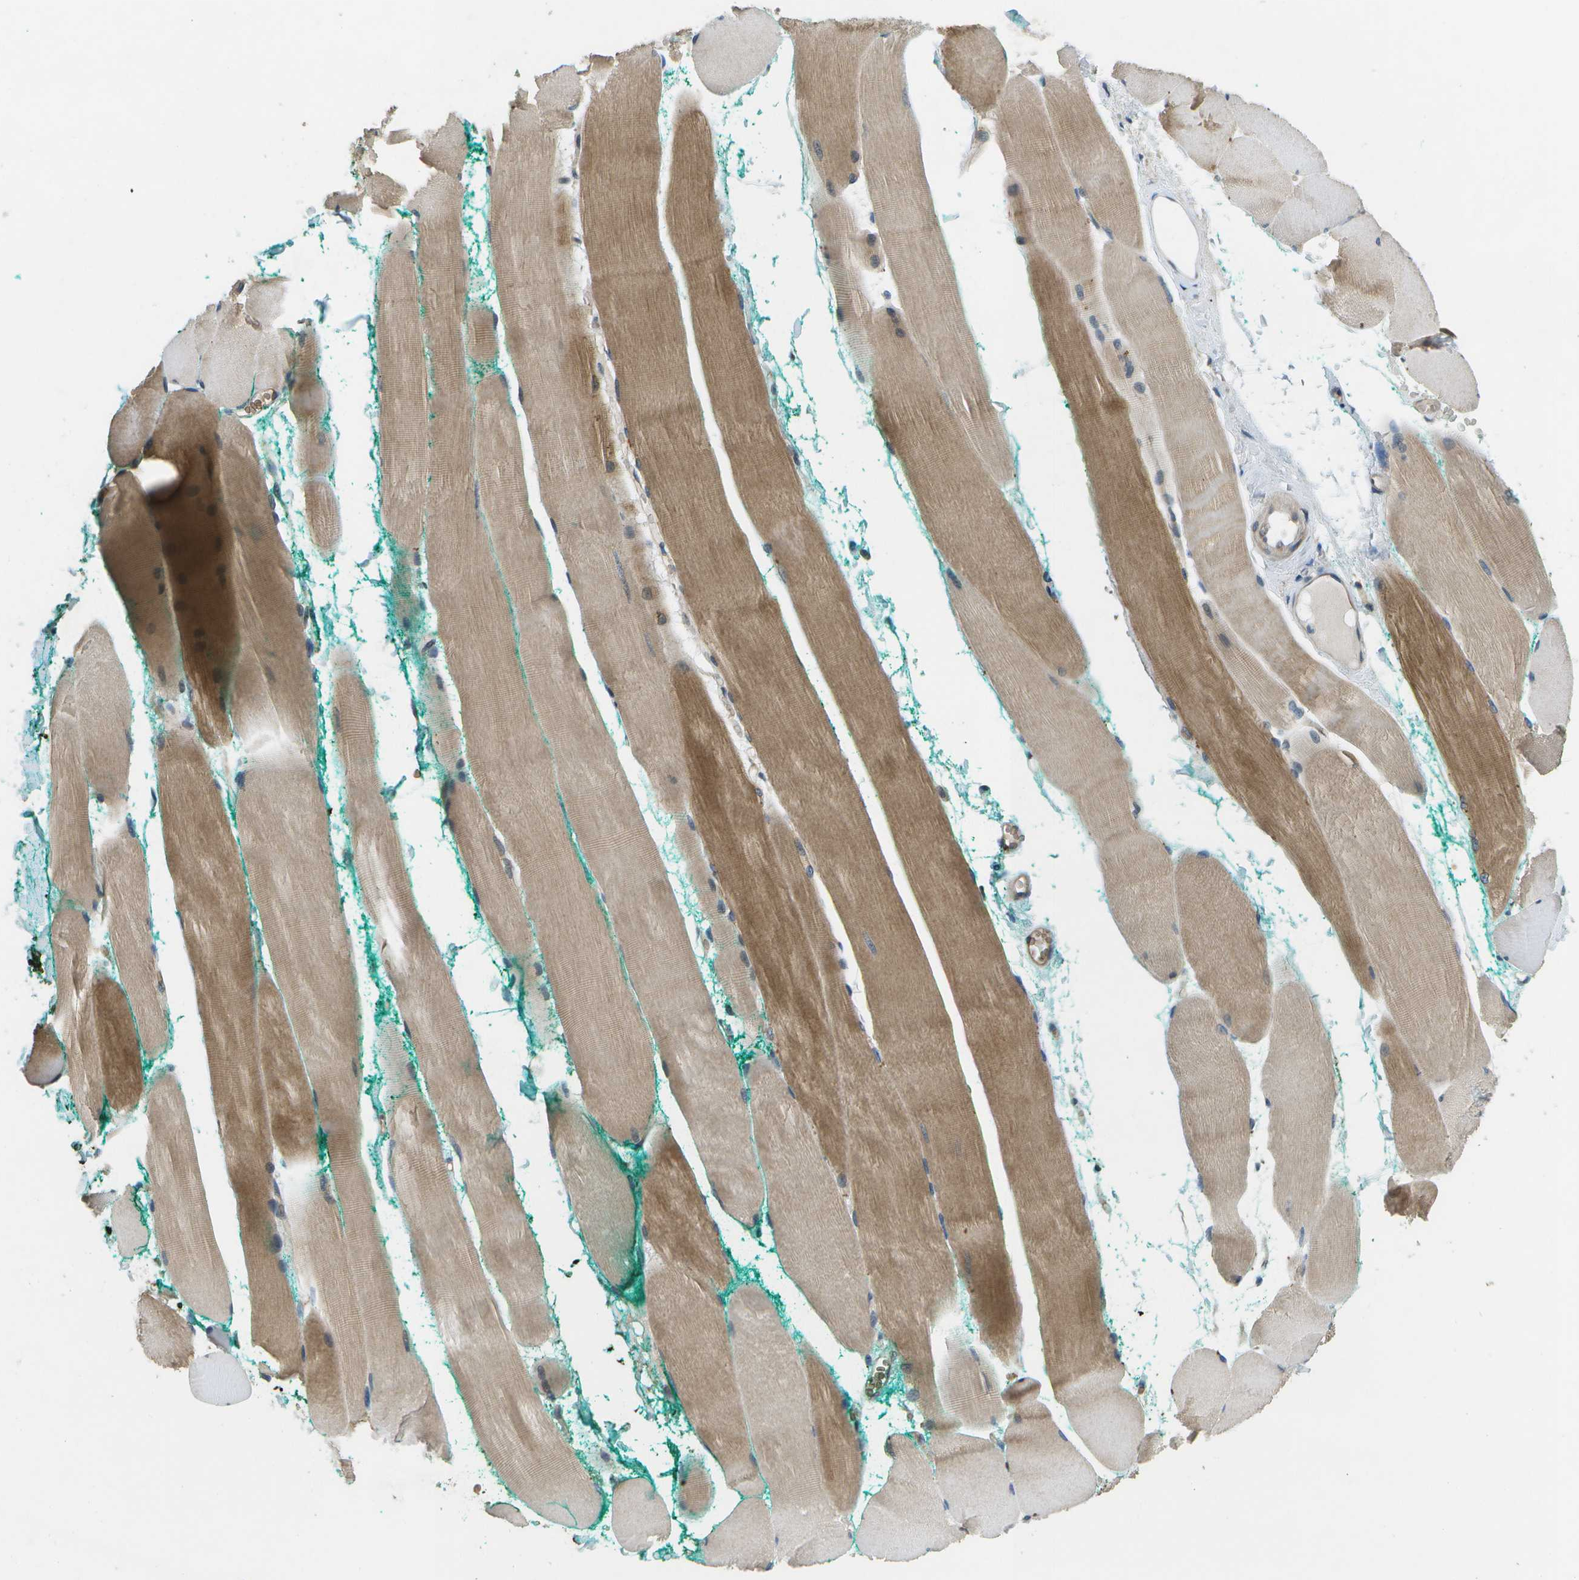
{"staining": {"intensity": "moderate", "quantity": "25%-75%", "location": "cytoplasmic/membranous"}, "tissue": "skeletal muscle", "cell_type": "Myocytes", "image_type": "normal", "snomed": [{"axis": "morphology", "description": "Normal tissue, NOS"}, {"axis": "morphology", "description": "Squamous cell carcinoma, NOS"}, {"axis": "topography", "description": "Skeletal muscle"}], "caption": "Myocytes display moderate cytoplasmic/membranous expression in approximately 25%-75% of cells in unremarkable skeletal muscle.", "gene": "CTIF", "patient": {"sex": "male", "age": 51}}